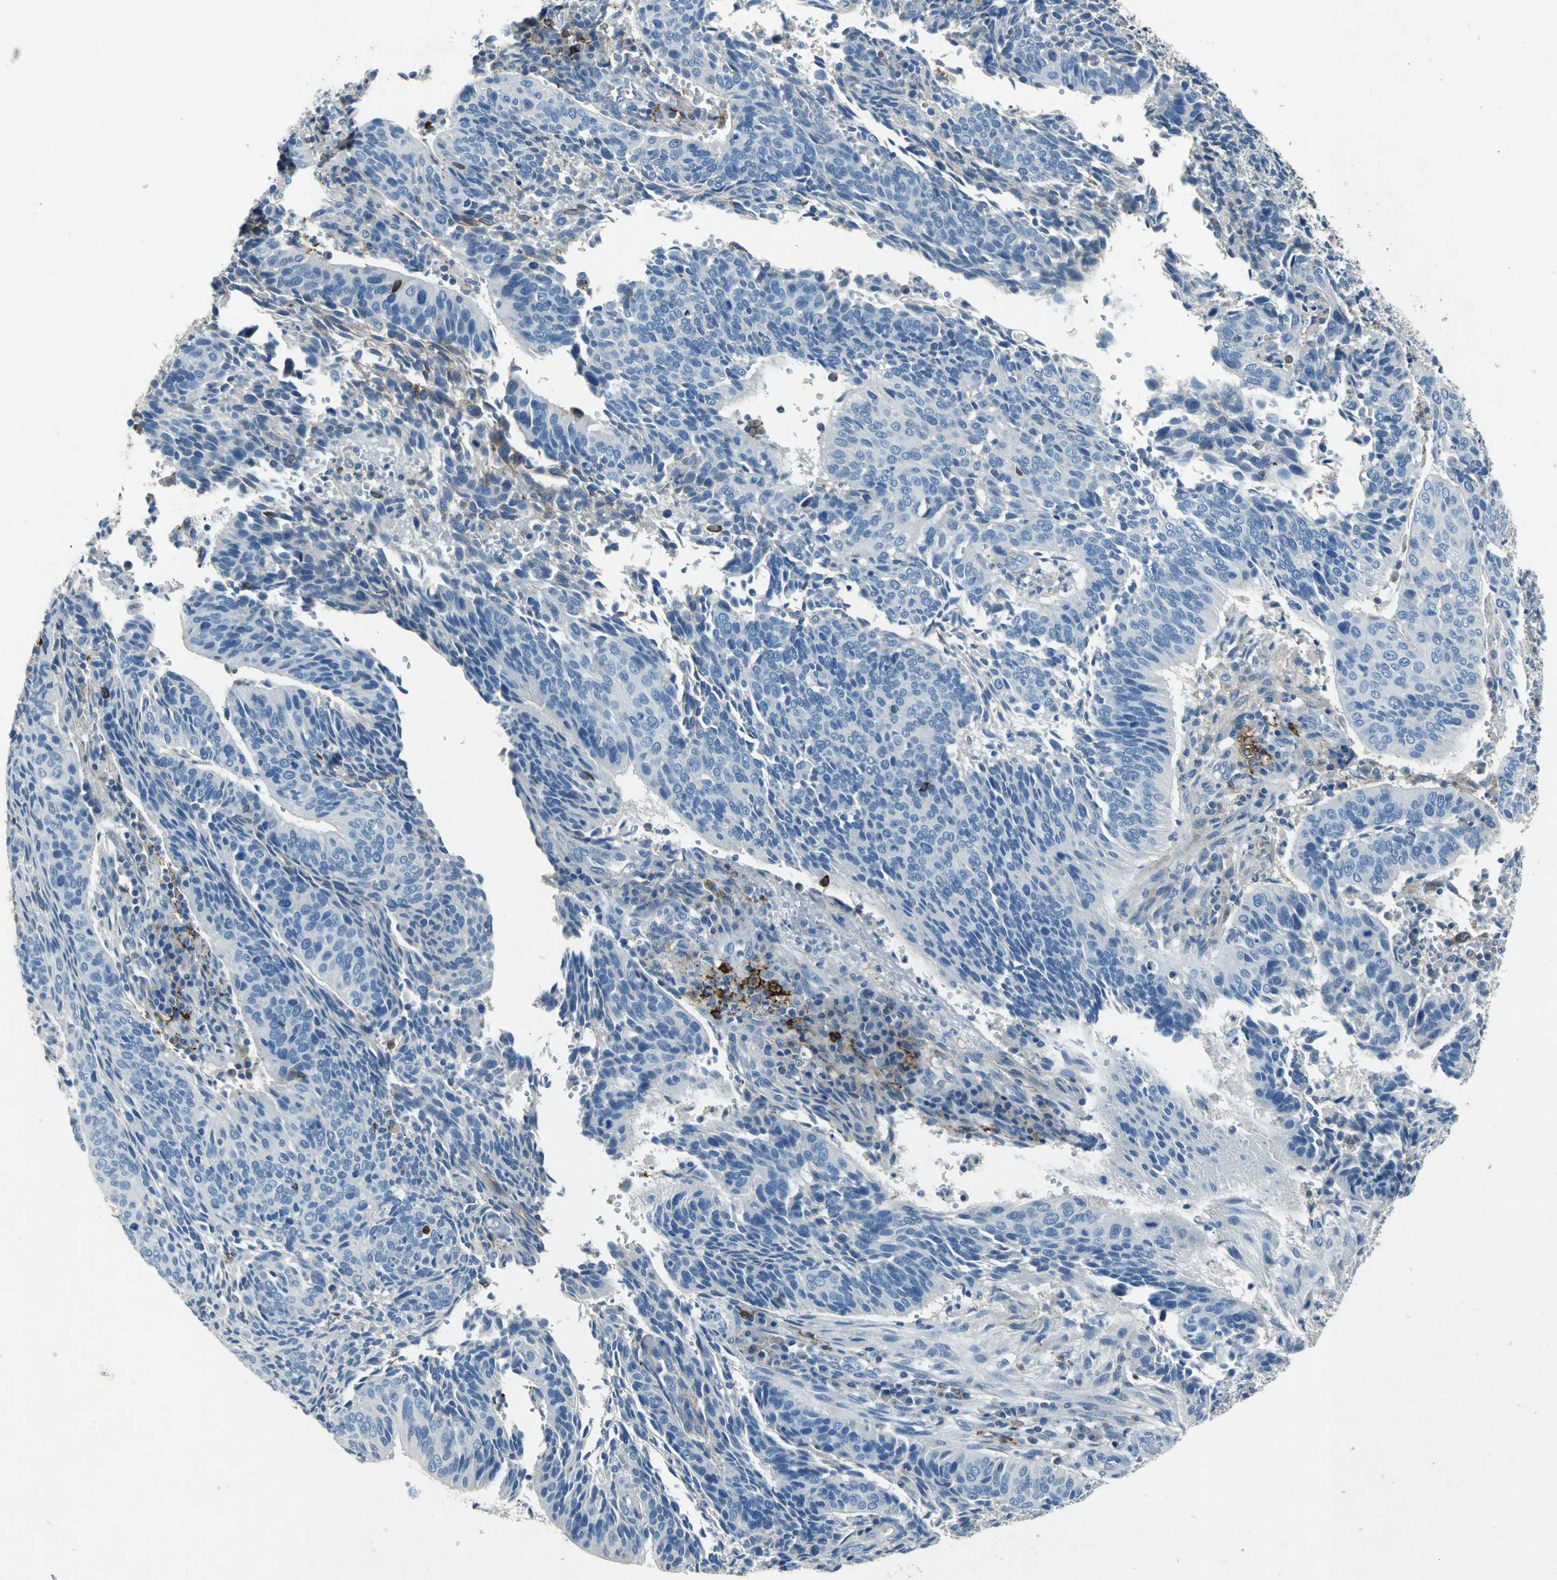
{"staining": {"intensity": "negative", "quantity": "none", "location": "none"}, "tissue": "cervical cancer", "cell_type": "Tumor cells", "image_type": "cancer", "snomed": [{"axis": "morphology", "description": "Squamous cell carcinoma, NOS"}, {"axis": "topography", "description": "Cervix"}], "caption": "The histopathology image exhibits no staining of tumor cells in squamous cell carcinoma (cervical). (DAB immunohistochemistry (IHC) visualized using brightfield microscopy, high magnification).", "gene": "RPS13", "patient": {"sex": "female", "age": 39}}